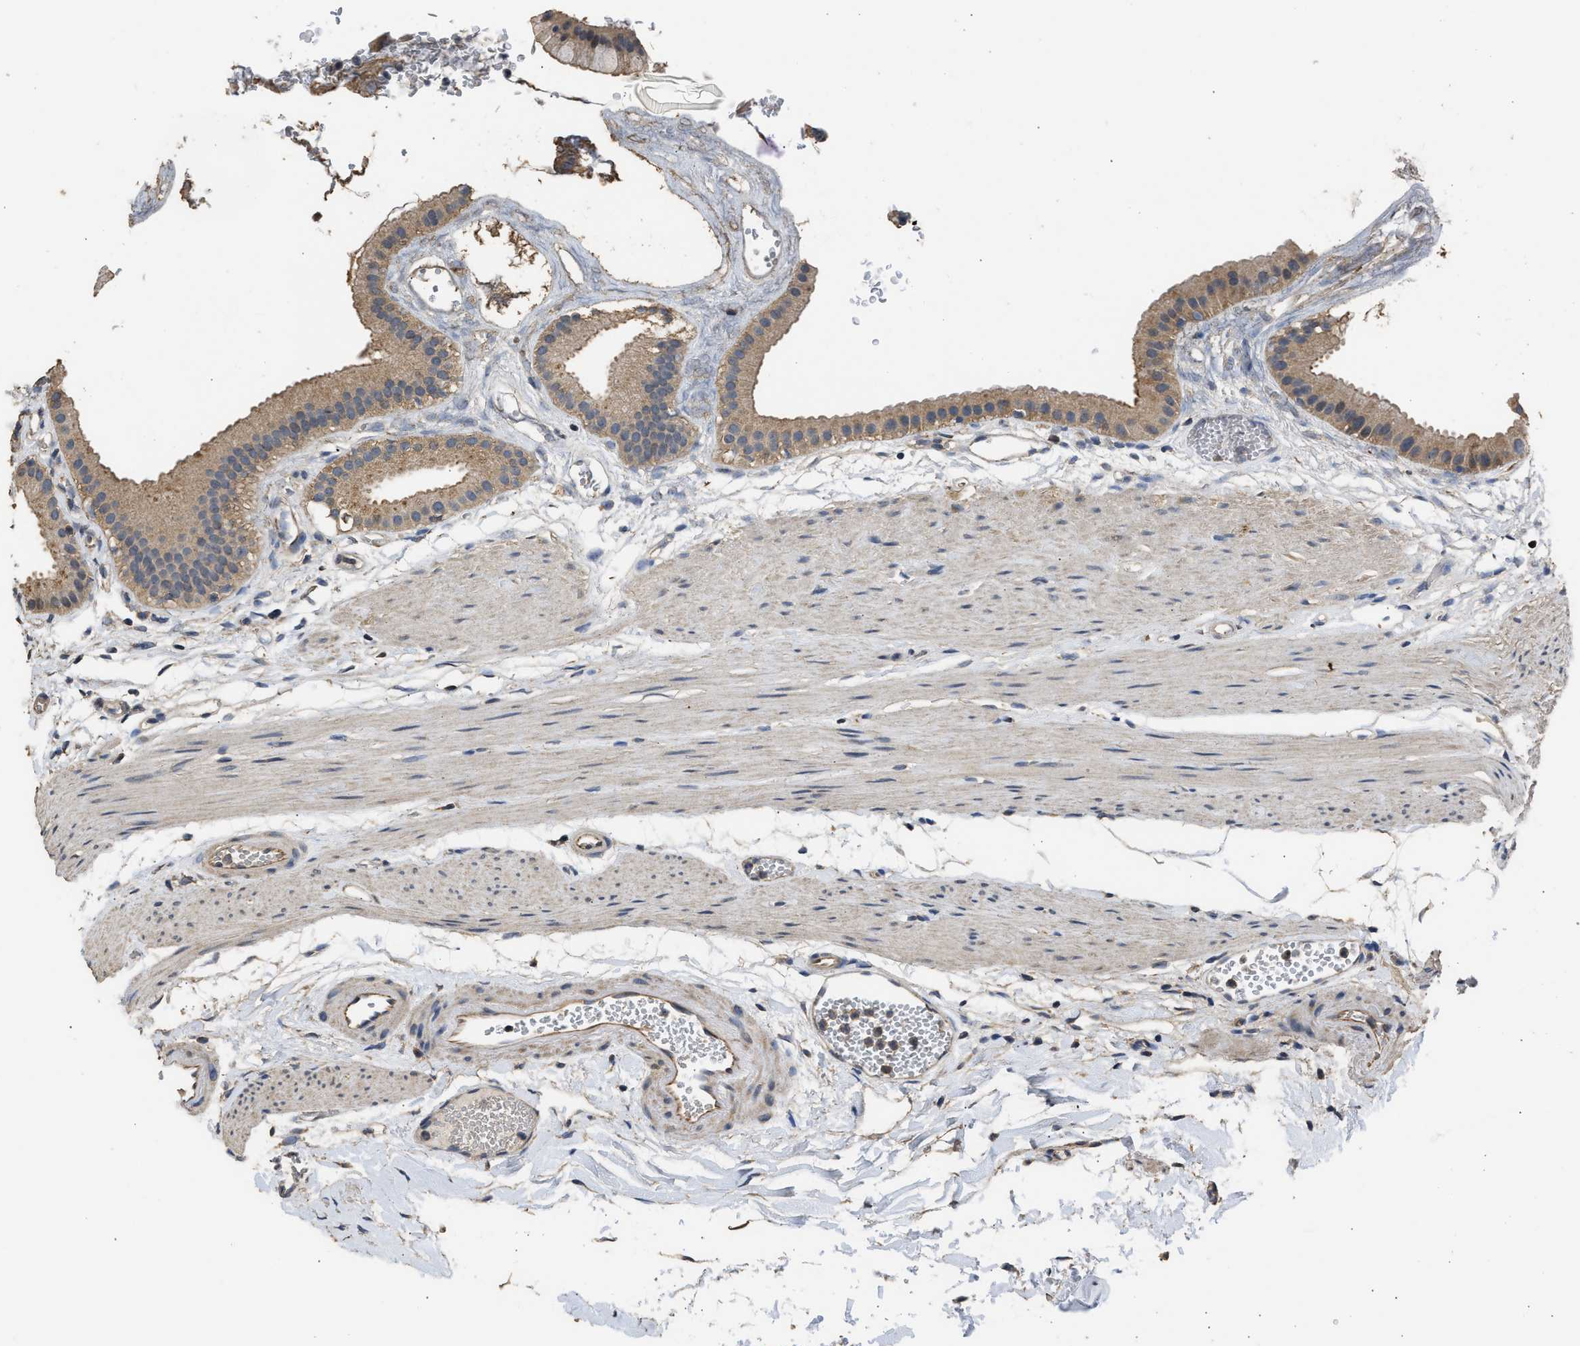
{"staining": {"intensity": "moderate", "quantity": ">75%", "location": "cytoplasmic/membranous"}, "tissue": "gallbladder", "cell_type": "Glandular cells", "image_type": "normal", "snomed": [{"axis": "morphology", "description": "Normal tissue, NOS"}, {"axis": "topography", "description": "Gallbladder"}], "caption": "Moderate cytoplasmic/membranous positivity for a protein is present in about >75% of glandular cells of benign gallbladder using immunohistochemistry.", "gene": "SPINT2", "patient": {"sex": "female", "age": 64}}